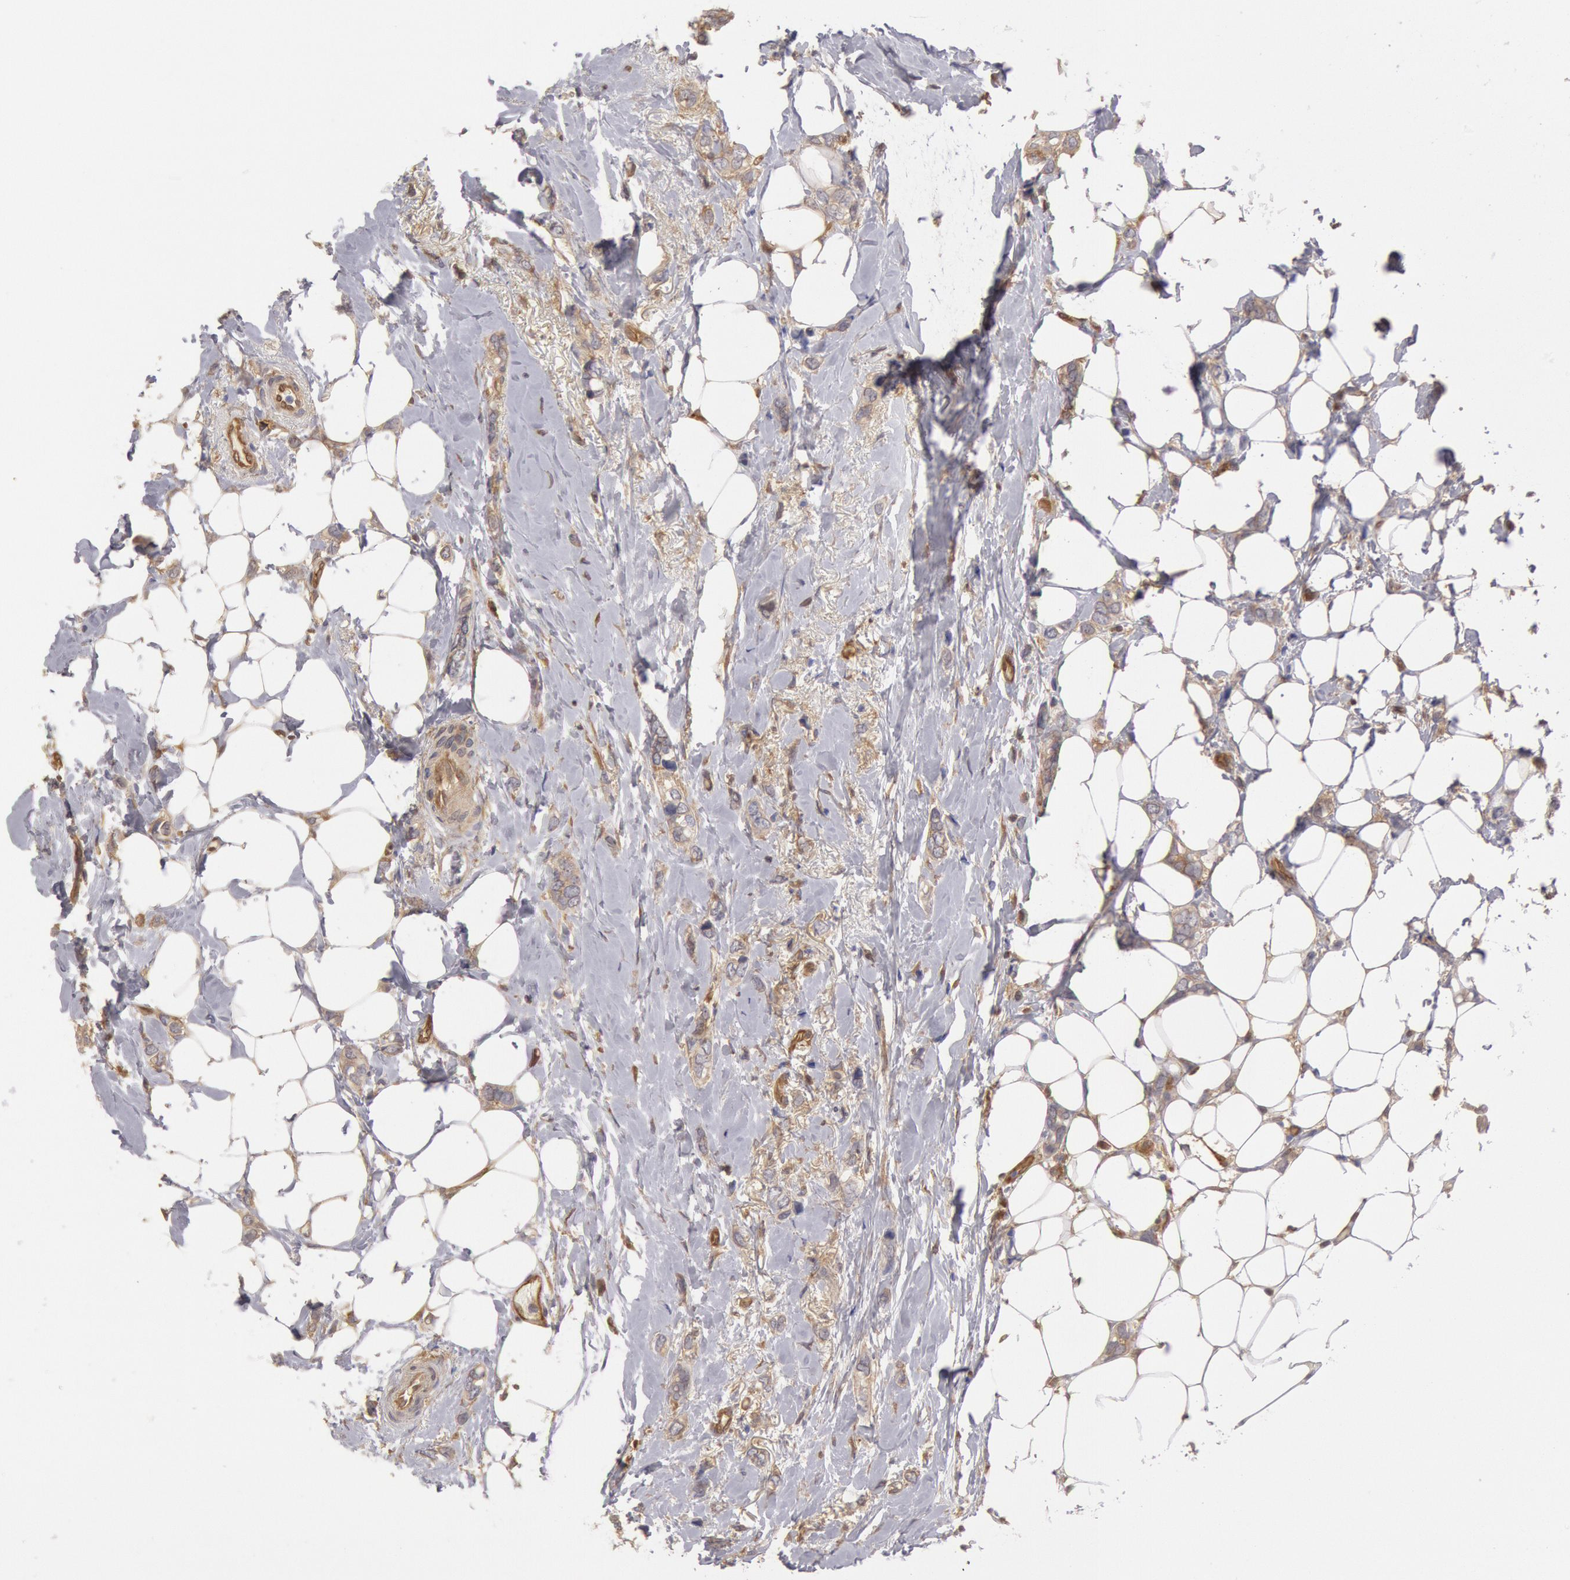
{"staining": {"intensity": "weak", "quantity": "25%-75%", "location": "cytoplasmic/membranous"}, "tissue": "breast cancer", "cell_type": "Tumor cells", "image_type": "cancer", "snomed": [{"axis": "morphology", "description": "Duct carcinoma"}, {"axis": "topography", "description": "Breast"}], "caption": "Immunohistochemistry of human breast cancer demonstrates low levels of weak cytoplasmic/membranous positivity in about 25%-75% of tumor cells.", "gene": "CCDC50", "patient": {"sex": "female", "age": 72}}